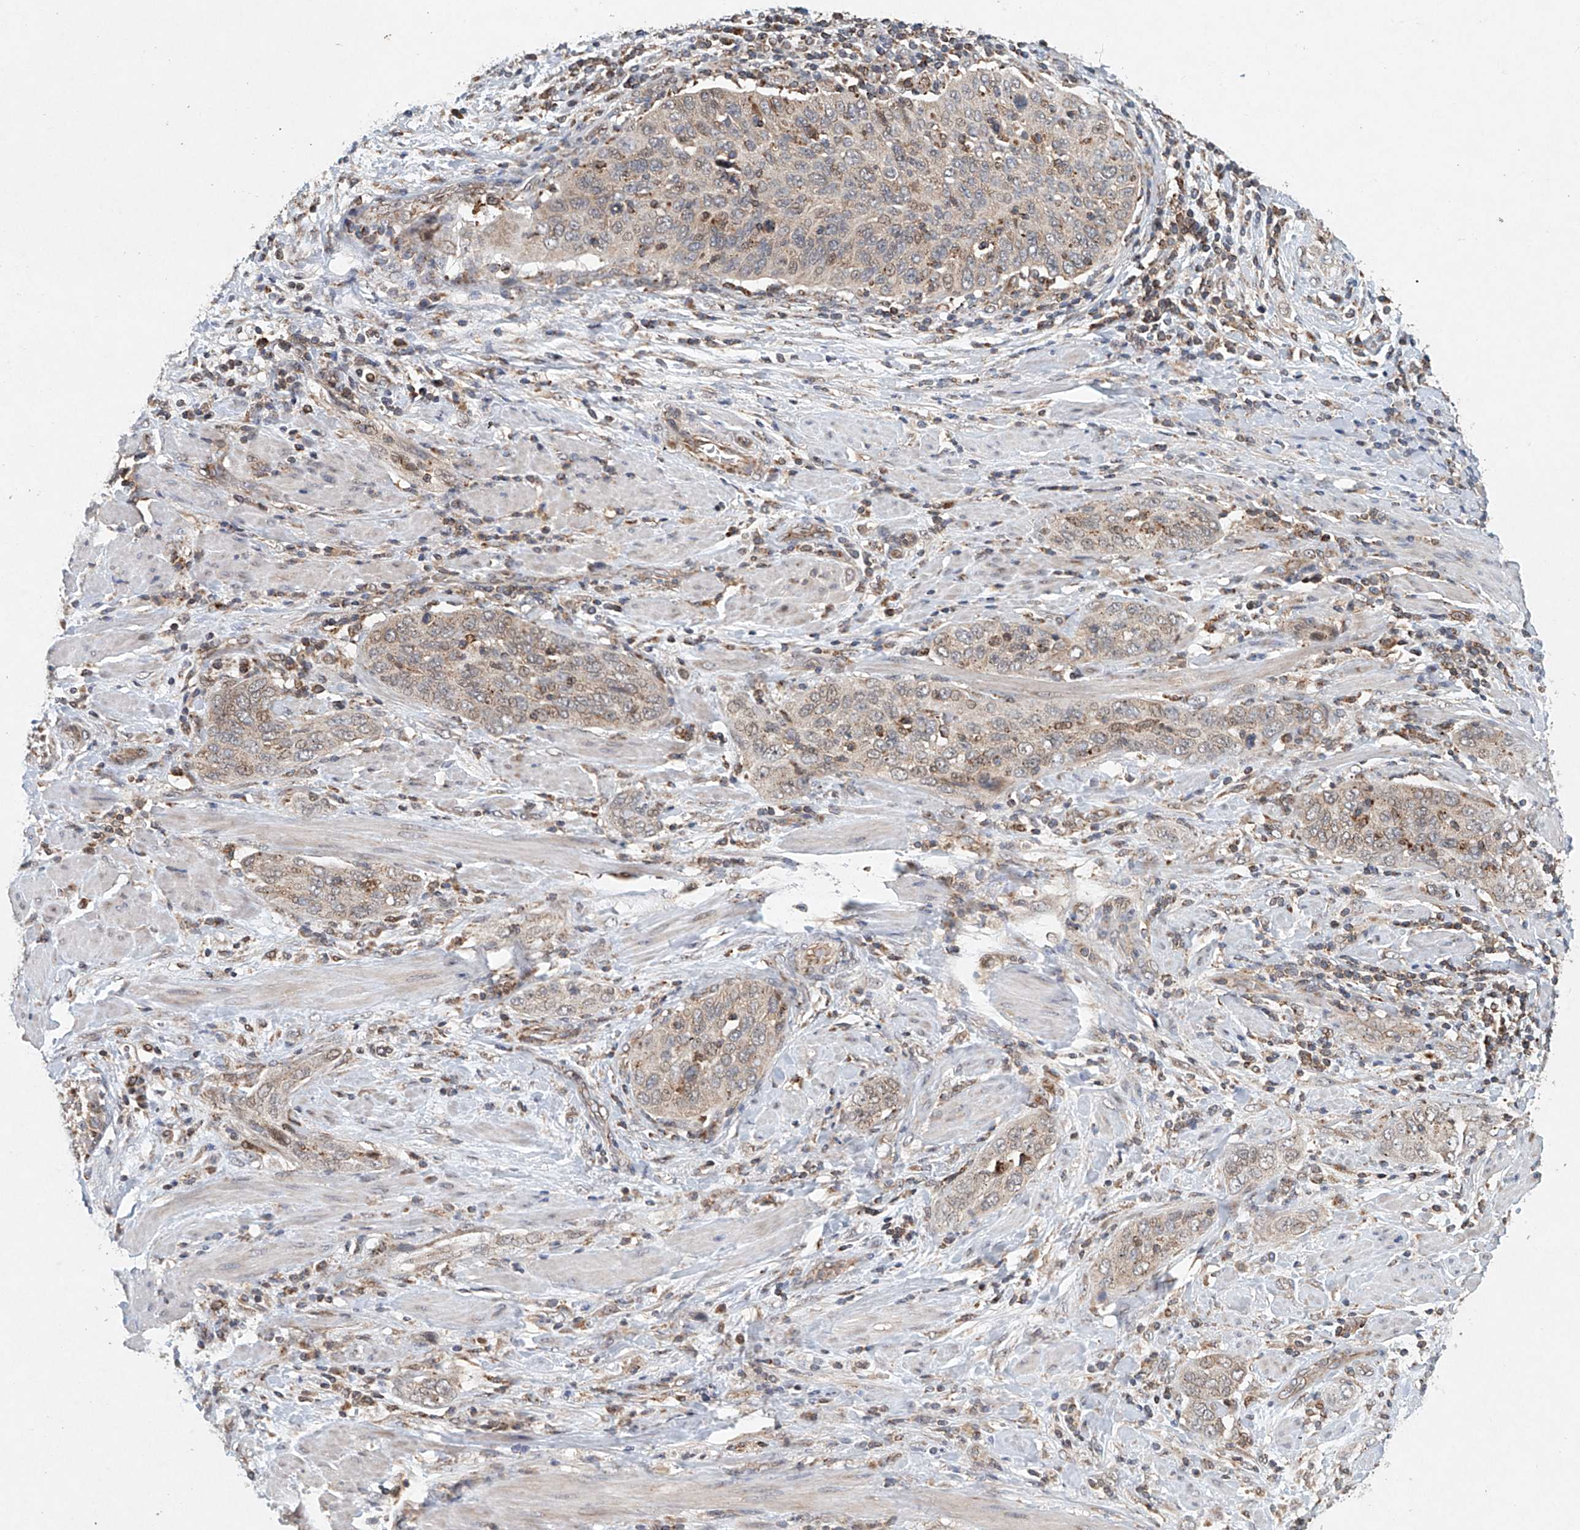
{"staining": {"intensity": "weak", "quantity": "25%-75%", "location": "cytoplasmic/membranous"}, "tissue": "cervical cancer", "cell_type": "Tumor cells", "image_type": "cancer", "snomed": [{"axis": "morphology", "description": "Squamous cell carcinoma, NOS"}, {"axis": "topography", "description": "Cervix"}], "caption": "Immunohistochemistry (DAB) staining of human cervical squamous cell carcinoma exhibits weak cytoplasmic/membranous protein expression in approximately 25%-75% of tumor cells. The protein of interest is shown in brown color, while the nuclei are stained blue.", "gene": "DCAF11", "patient": {"sex": "female", "age": 60}}